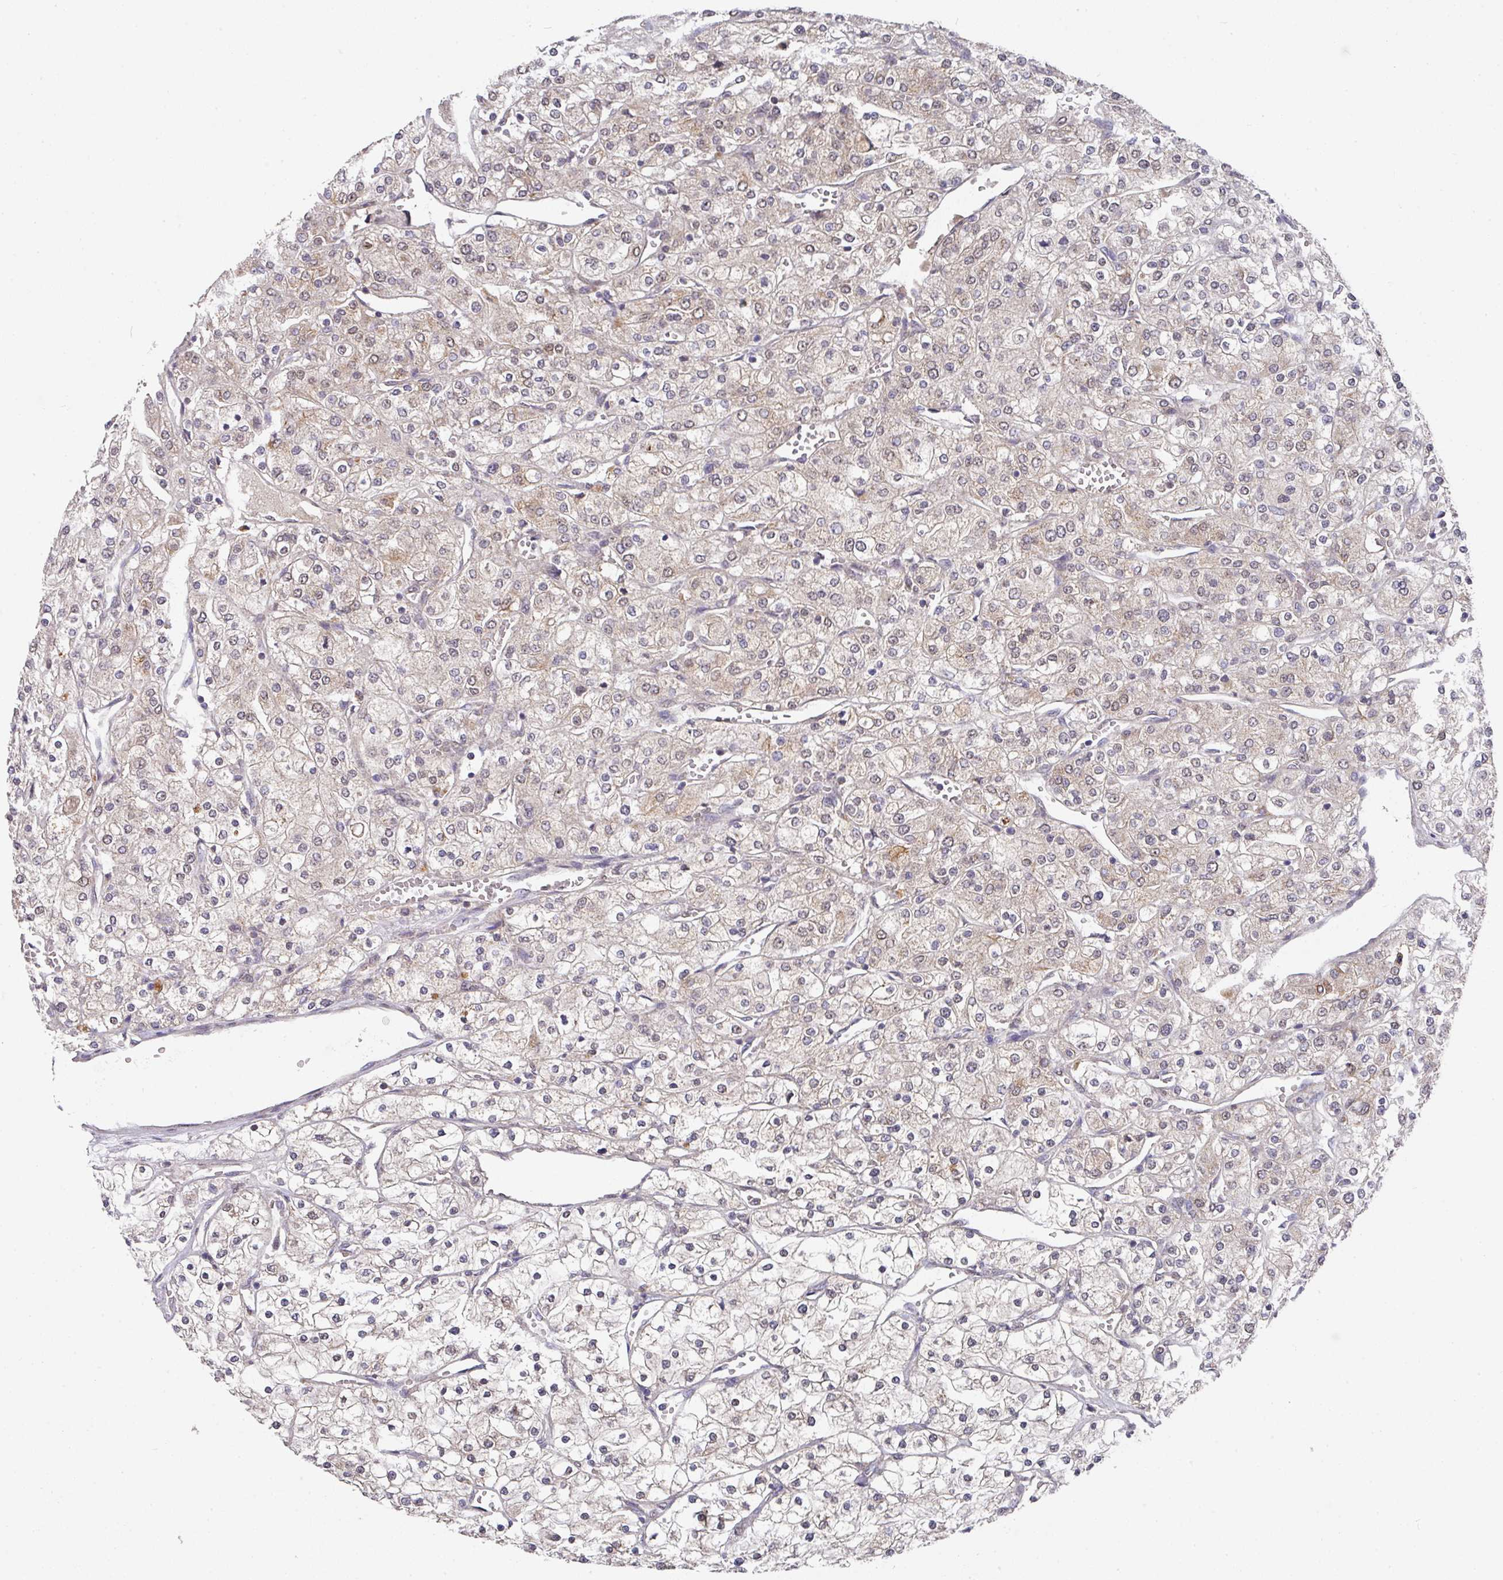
{"staining": {"intensity": "weak", "quantity": "<25%", "location": "cytoplasmic/membranous"}, "tissue": "renal cancer", "cell_type": "Tumor cells", "image_type": "cancer", "snomed": [{"axis": "morphology", "description": "Adenocarcinoma, NOS"}, {"axis": "topography", "description": "Kidney"}], "caption": "A high-resolution photomicrograph shows IHC staining of renal adenocarcinoma, which demonstrates no significant positivity in tumor cells. (DAB IHC, high magnification).", "gene": "EXTL3", "patient": {"sex": "male", "age": 80}}